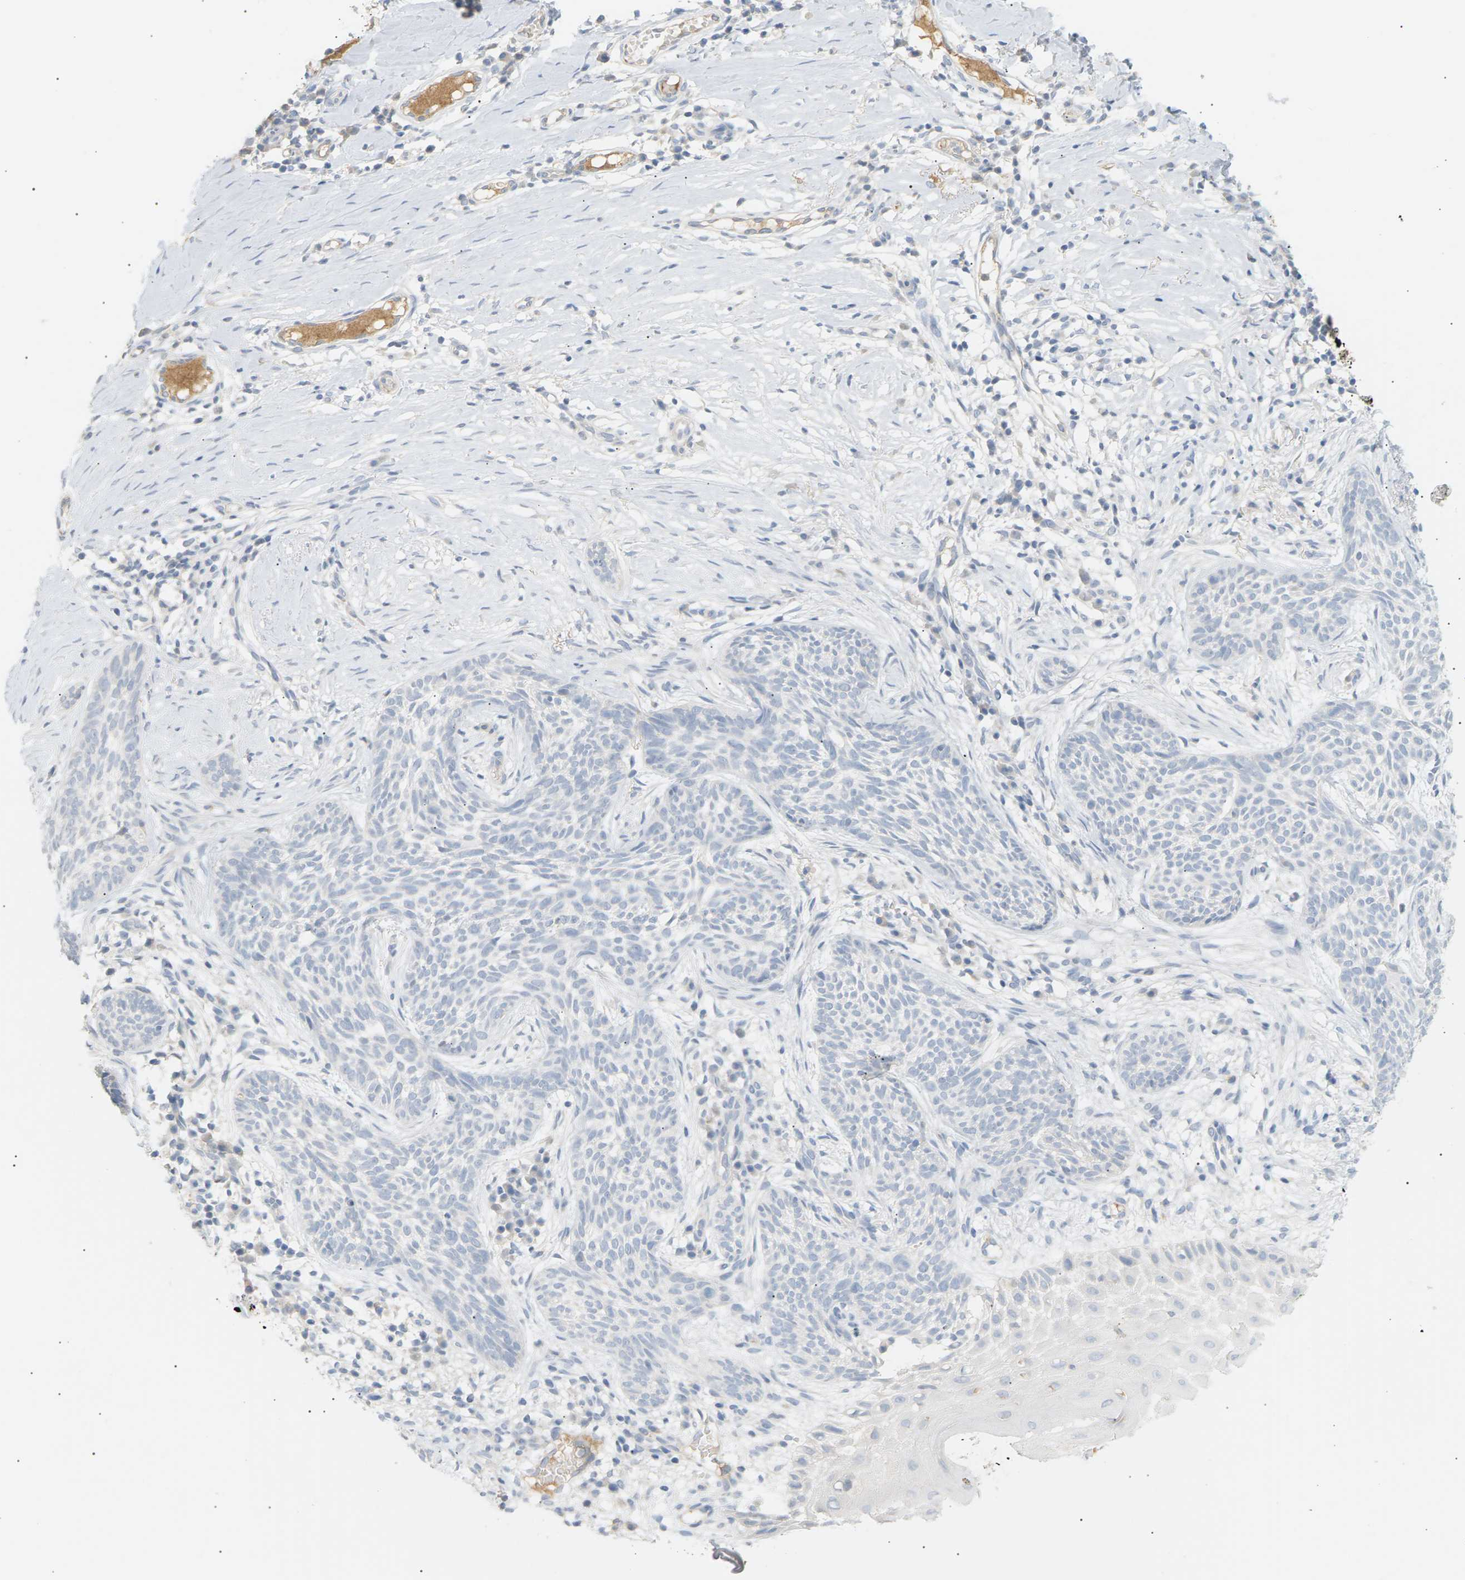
{"staining": {"intensity": "negative", "quantity": "none", "location": "none"}, "tissue": "skin cancer", "cell_type": "Tumor cells", "image_type": "cancer", "snomed": [{"axis": "morphology", "description": "Basal cell carcinoma"}, {"axis": "topography", "description": "Skin"}], "caption": "A photomicrograph of basal cell carcinoma (skin) stained for a protein reveals no brown staining in tumor cells.", "gene": "CLU", "patient": {"sex": "female", "age": 59}}